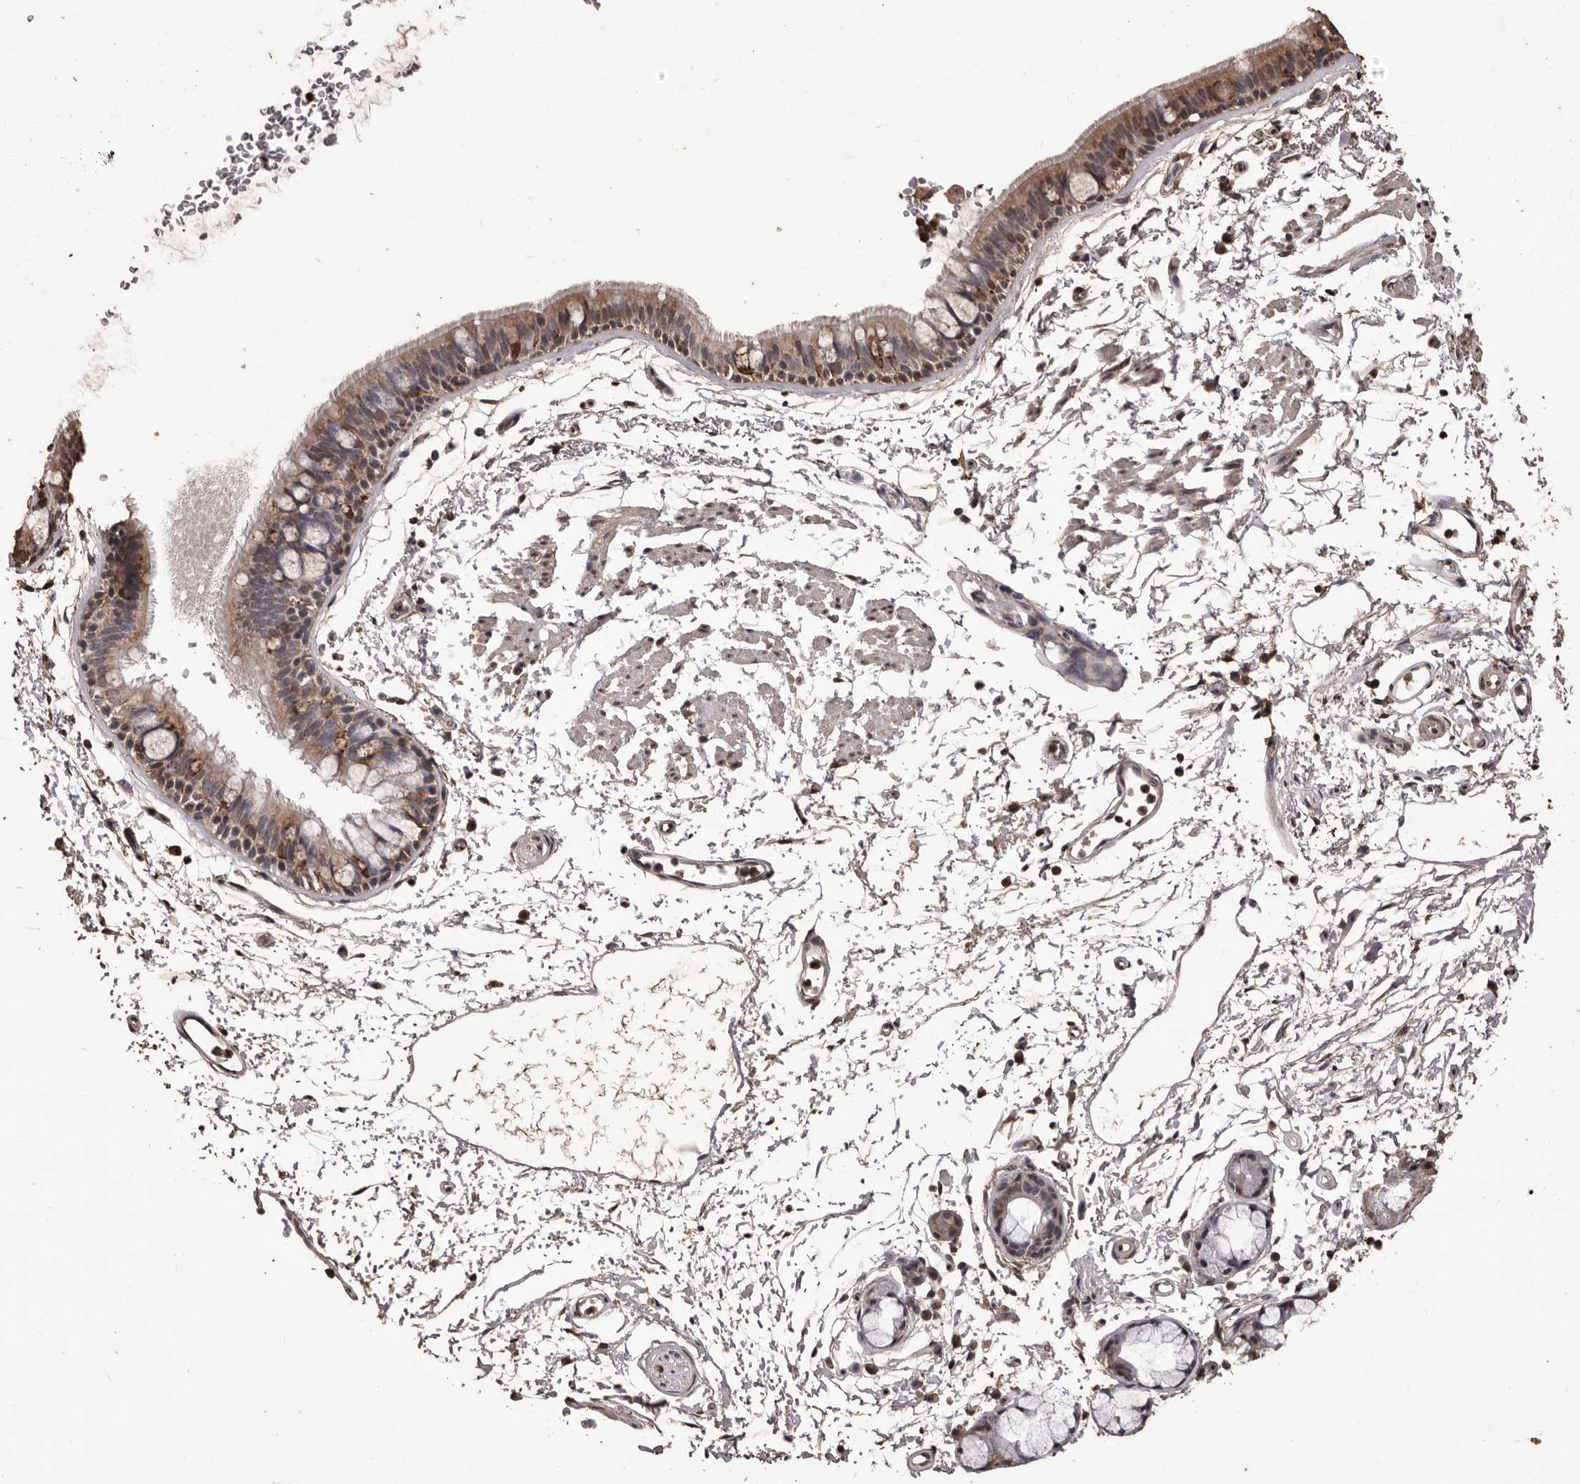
{"staining": {"intensity": "moderate", "quantity": ">75%", "location": "cytoplasmic/membranous"}, "tissue": "bronchus", "cell_type": "Respiratory epithelial cells", "image_type": "normal", "snomed": [{"axis": "morphology", "description": "Normal tissue, NOS"}, {"axis": "topography", "description": "Lymph node"}, {"axis": "topography", "description": "Bronchus"}], "caption": "Bronchus stained with immunohistochemistry reveals moderate cytoplasmic/membranous expression in about >75% of respiratory epithelial cells. (brown staining indicates protein expression, while blue staining denotes nuclei).", "gene": "NAV1", "patient": {"sex": "female", "age": 70}}